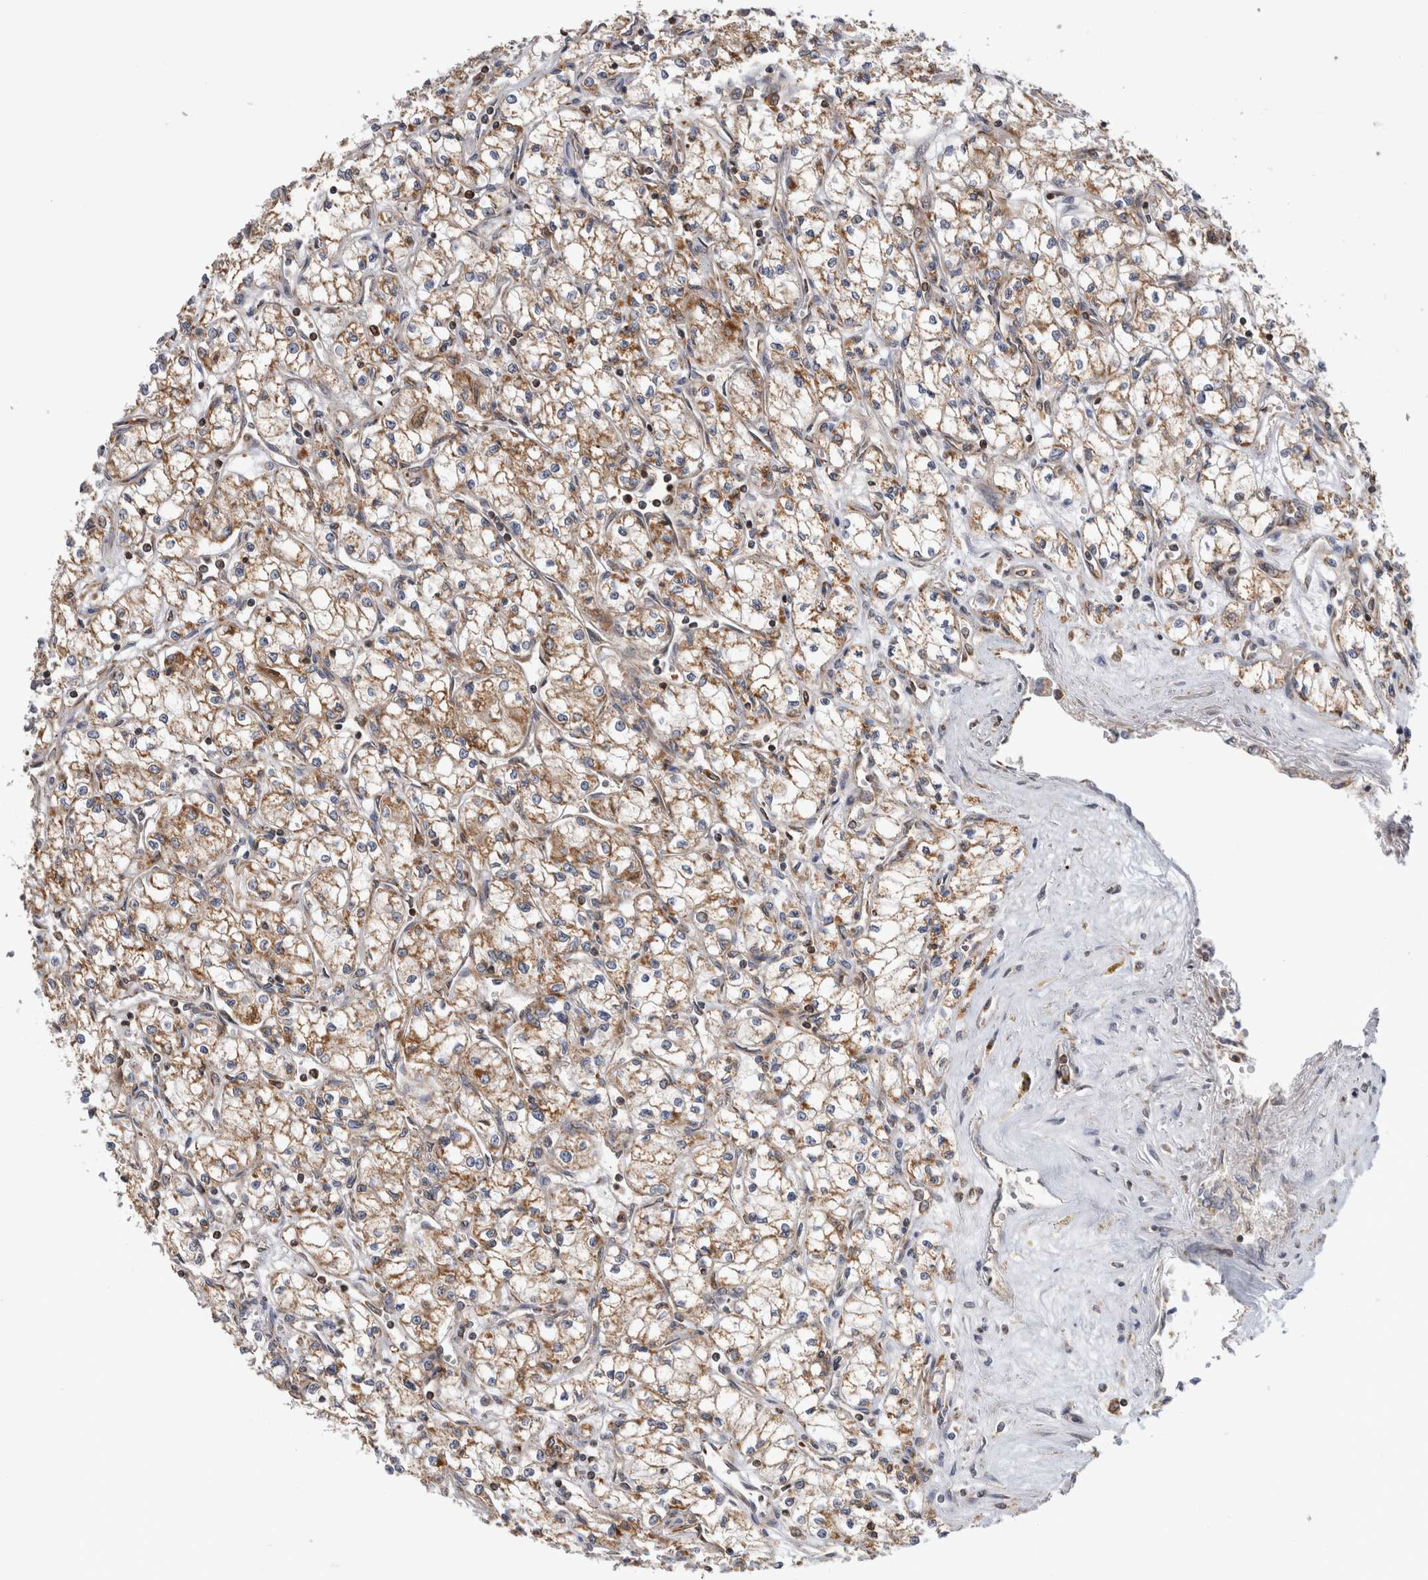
{"staining": {"intensity": "moderate", "quantity": ">75%", "location": "cytoplasmic/membranous"}, "tissue": "renal cancer", "cell_type": "Tumor cells", "image_type": "cancer", "snomed": [{"axis": "morphology", "description": "Normal tissue, NOS"}, {"axis": "morphology", "description": "Adenocarcinoma, NOS"}, {"axis": "topography", "description": "Kidney"}], "caption": "Immunohistochemistry (IHC) staining of renal adenocarcinoma, which exhibits medium levels of moderate cytoplasmic/membranous positivity in approximately >75% of tumor cells indicating moderate cytoplasmic/membranous protein expression. The staining was performed using DAB (brown) for protein detection and nuclei were counterstained in hematoxylin (blue).", "gene": "GRIK2", "patient": {"sex": "male", "age": 59}}